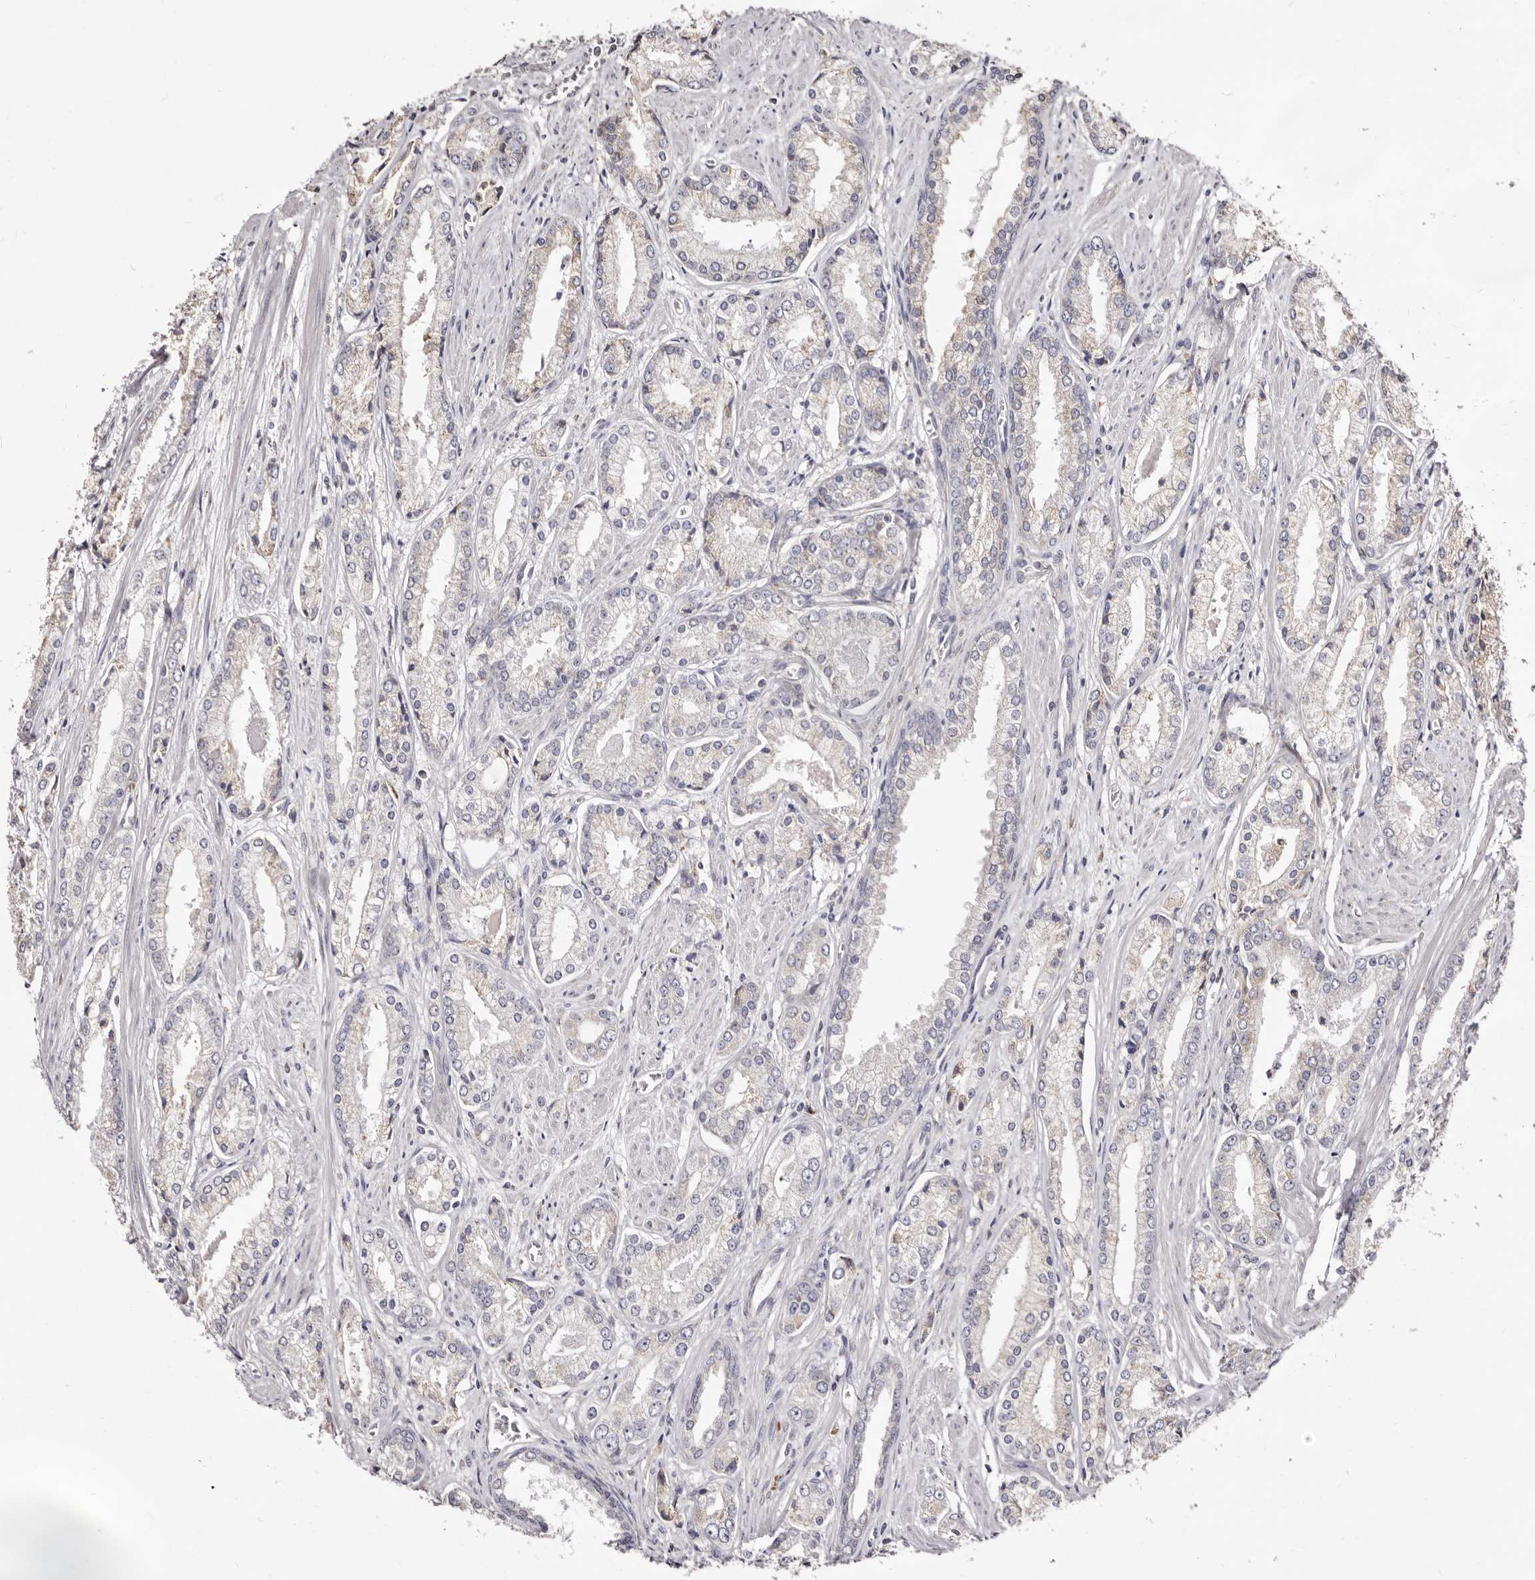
{"staining": {"intensity": "negative", "quantity": "none", "location": "none"}, "tissue": "prostate cancer", "cell_type": "Tumor cells", "image_type": "cancer", "snomed": [{"axis": "morphology", "description": "Adenocarcinoma, Low grade"}, {"axis": "topography", "description": "Prostate"}], "caption": "An IHC image of prostate cancer is shown. There is no staining in tumor cells of prostate cancer.", "gene": "ACBD6", "patient": {"sex": "male", "age": 54}}